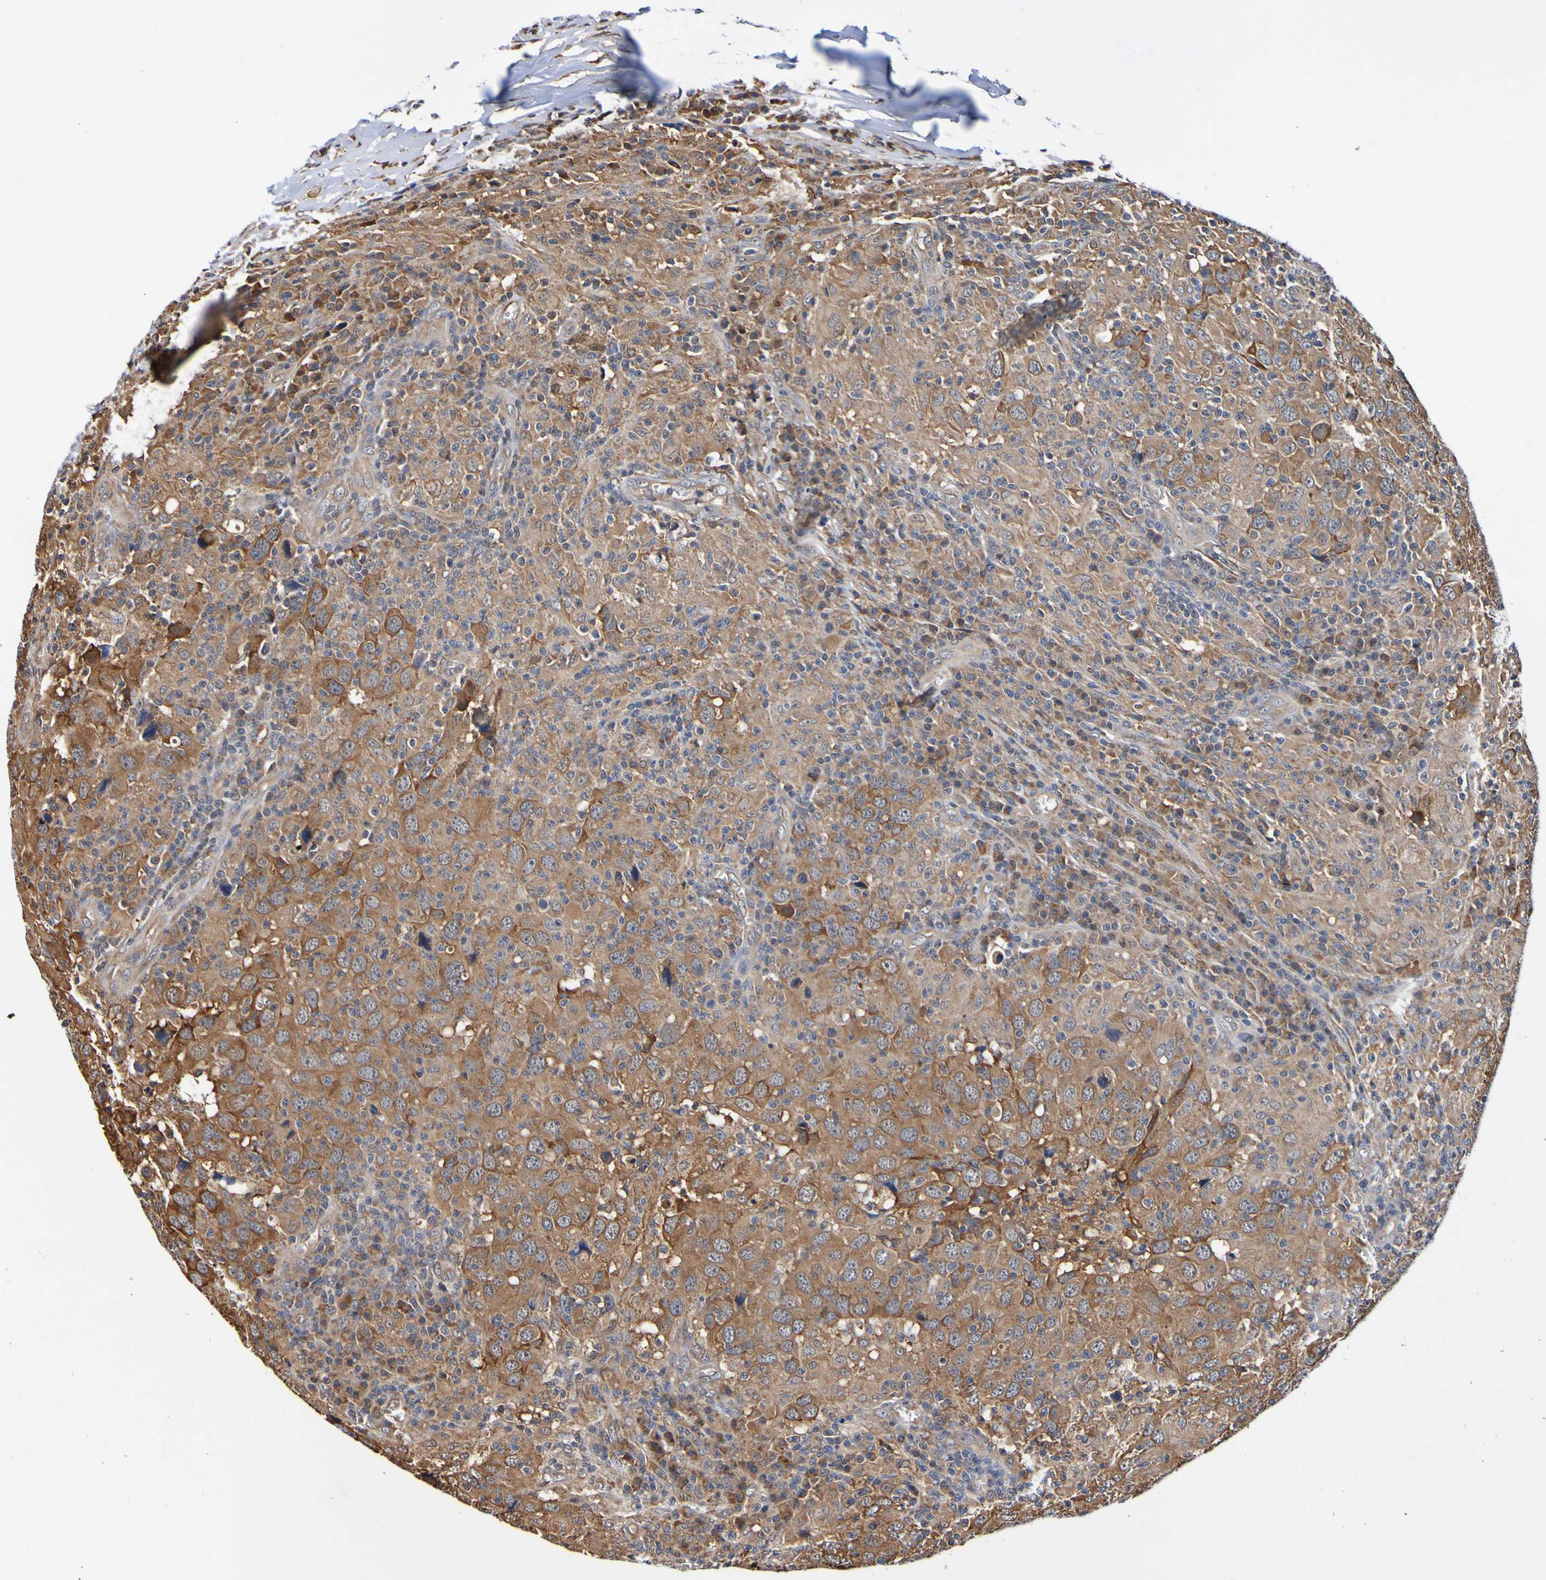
{"staining": {"intensity": "moderate", "quantity": ">75%", "location": "cytoplasmic/membranous"}, "tissue": "head and neck cancer", "cell_type": "Tumor cells", "image_type": "cancer", "snomed": [{"axis": "morphology", "description": "Adenocarcinoma, NOS"}, {"axis": "topography", "description": "Salivary gland"}, {"axis": "topography", "description": "Head-Neck"}], "caption": "A brown stain highlights moderate cytoplasmic/membranous positivity of a protein in head and neck cancer (adenocarcinoma) tumor cells. (brown staining indicates protein expression, while blue staining denotes nuclei).", "gene": "AXIN1", "patient": {"sex": "female", "age": 65}}